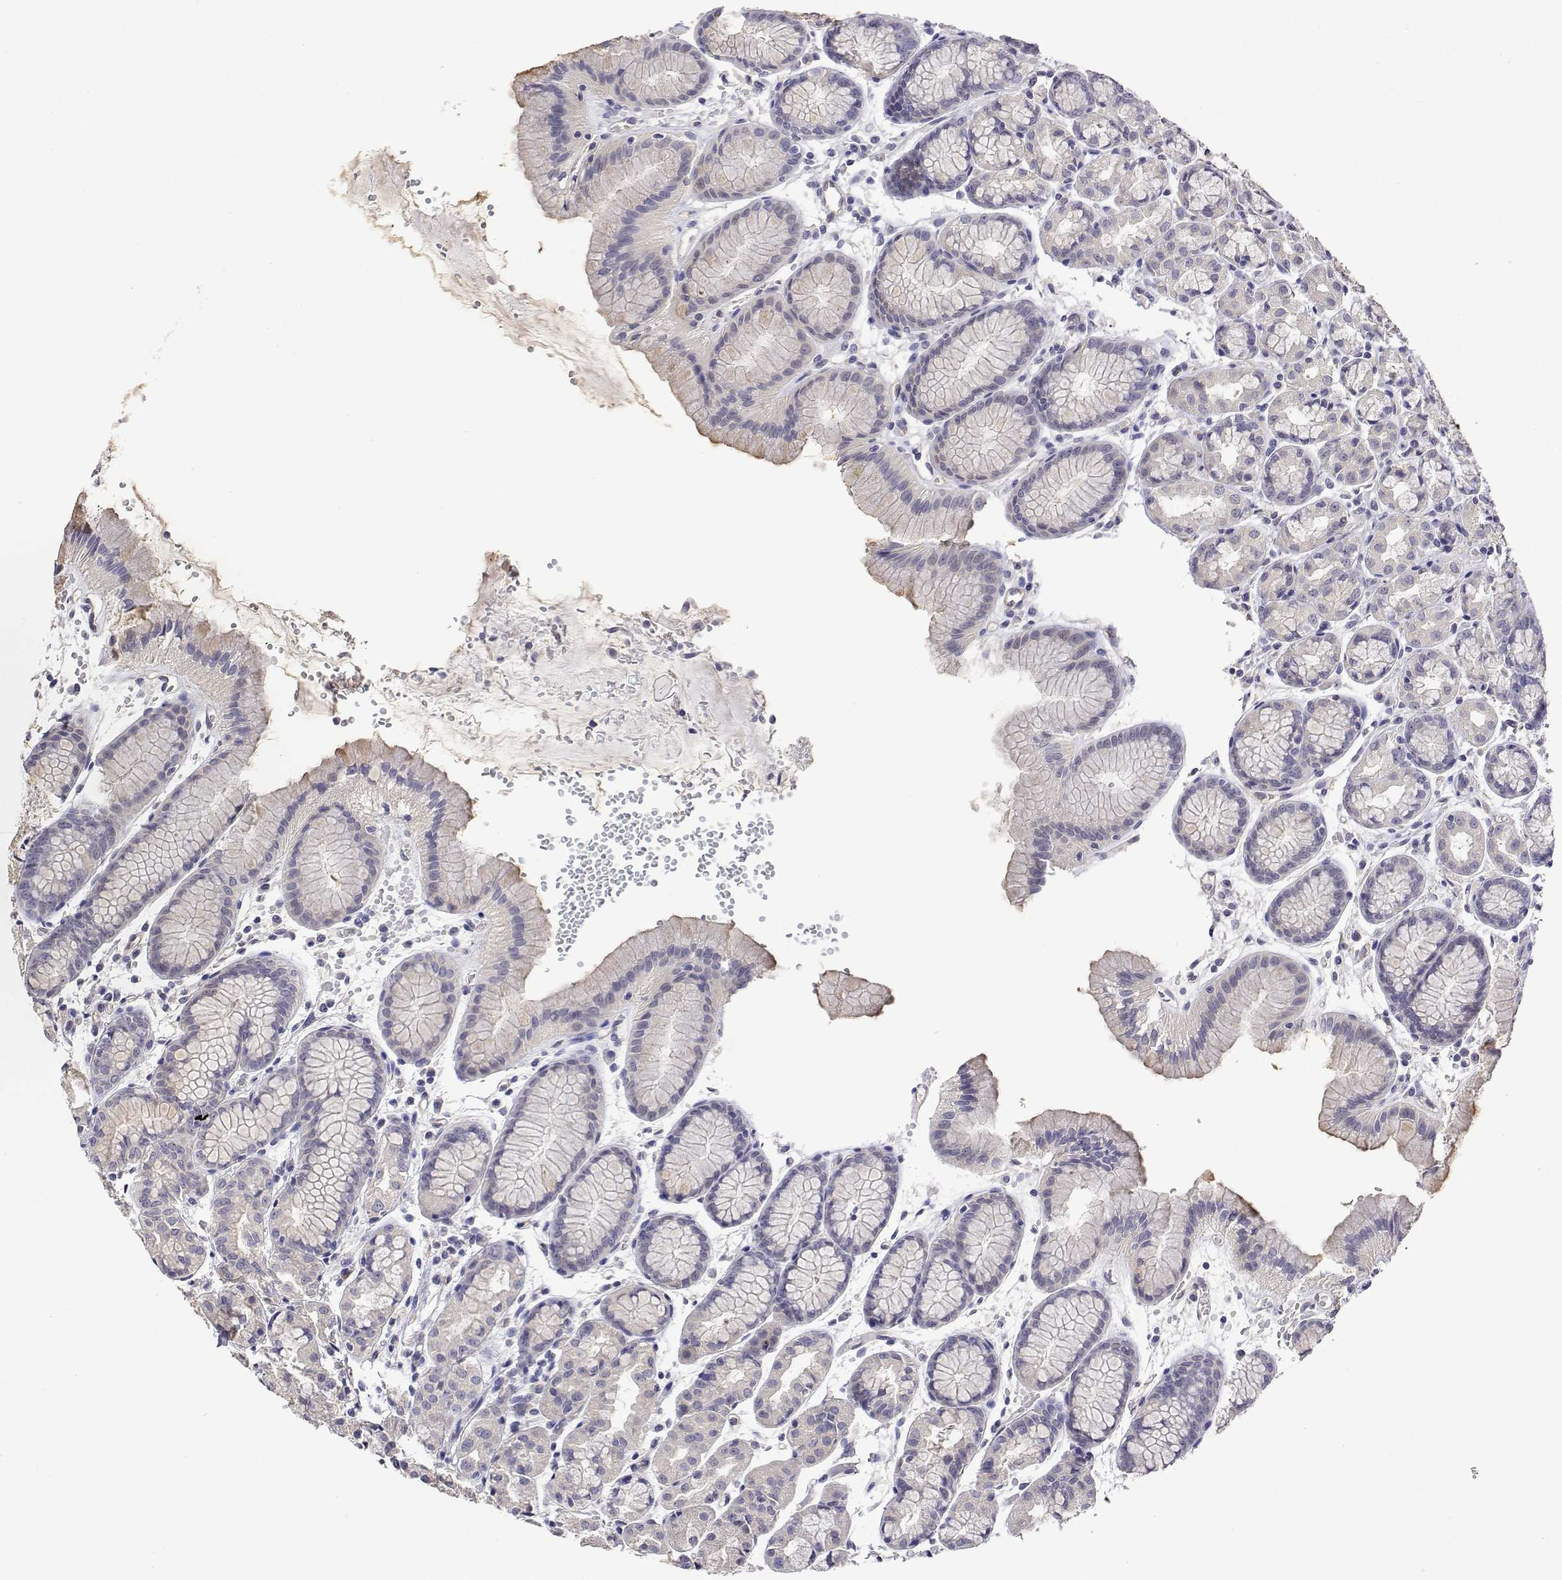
{"staining": {"intensity": "weak", "quantity": "<25%", "location": "cytoplasmic/membranous"}, "tissue": "stomach", "cell_type": "Glandular cells", "image_type": "normal", "snomed": [{"axis": "morphology", "description": "Normal tissue, NOS"}, {"axis": "topography", "description": "Stomach, upper"}], "caption": "Glandular cells are negative for brown protein staining in normal stomach.", "gene": "PLCB1", "patient": {"sex": "male", "age": 47}}